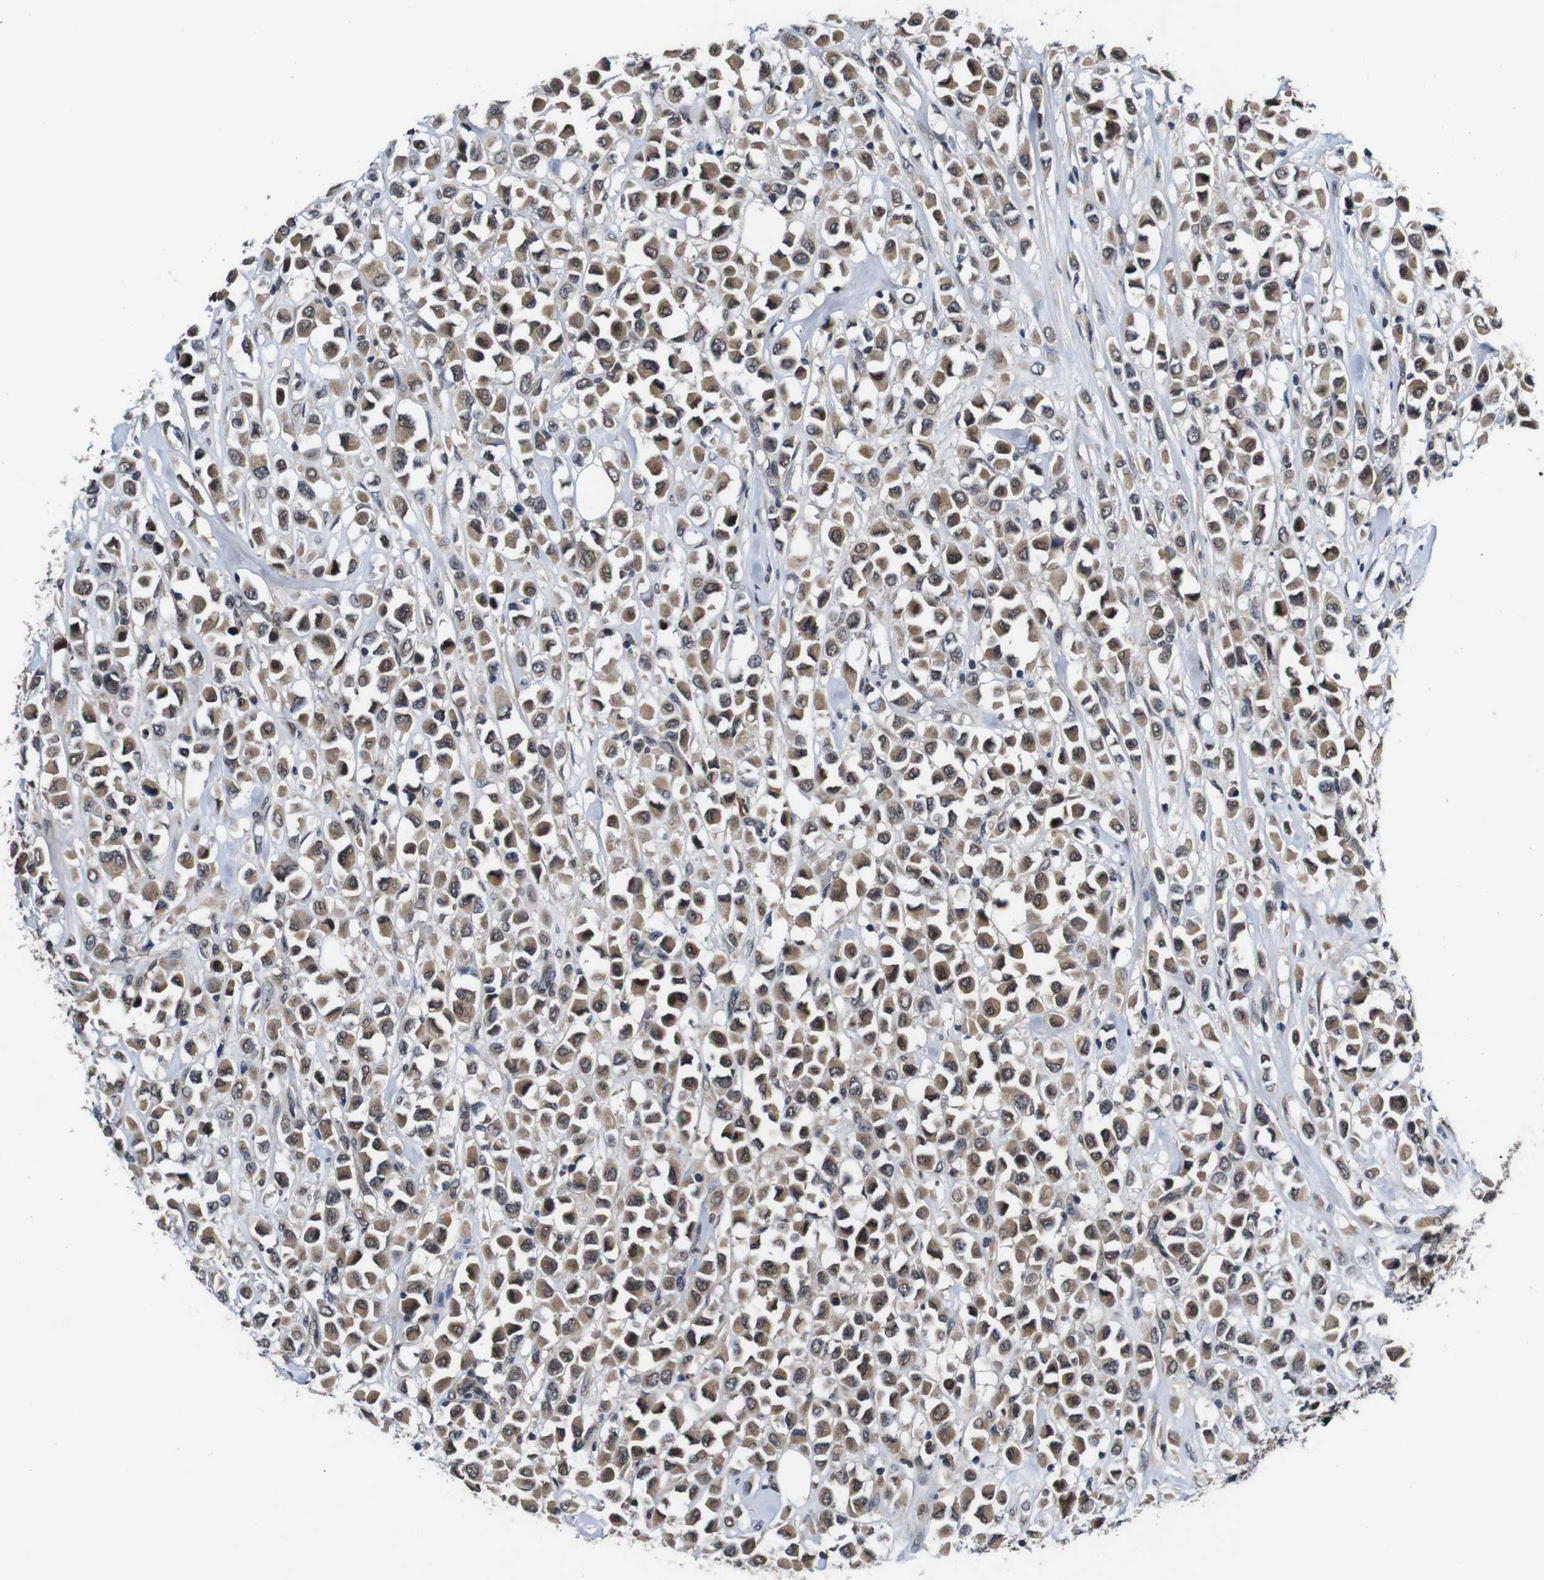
{"staining": {"intensity": "moderate", "quantity": ">75%", "location": "cytoplasmic/membranous"}, "tissue": "breast cancer", "cell_type": "Tumor cells", "image_type": "cancer", "snomed": [{"axis": "morphology", "description": "Duct carcinoma"}, {"axis": "topography", "description": "Breast"}], "caption": "Brown immunohistochemical staining in breast cancer exhibits moderate cytoplasmic/membranous staining in about >75% of tumor cells.", "gene": "ZBTB46", "patient": {"sex": "female", "age": 61}}